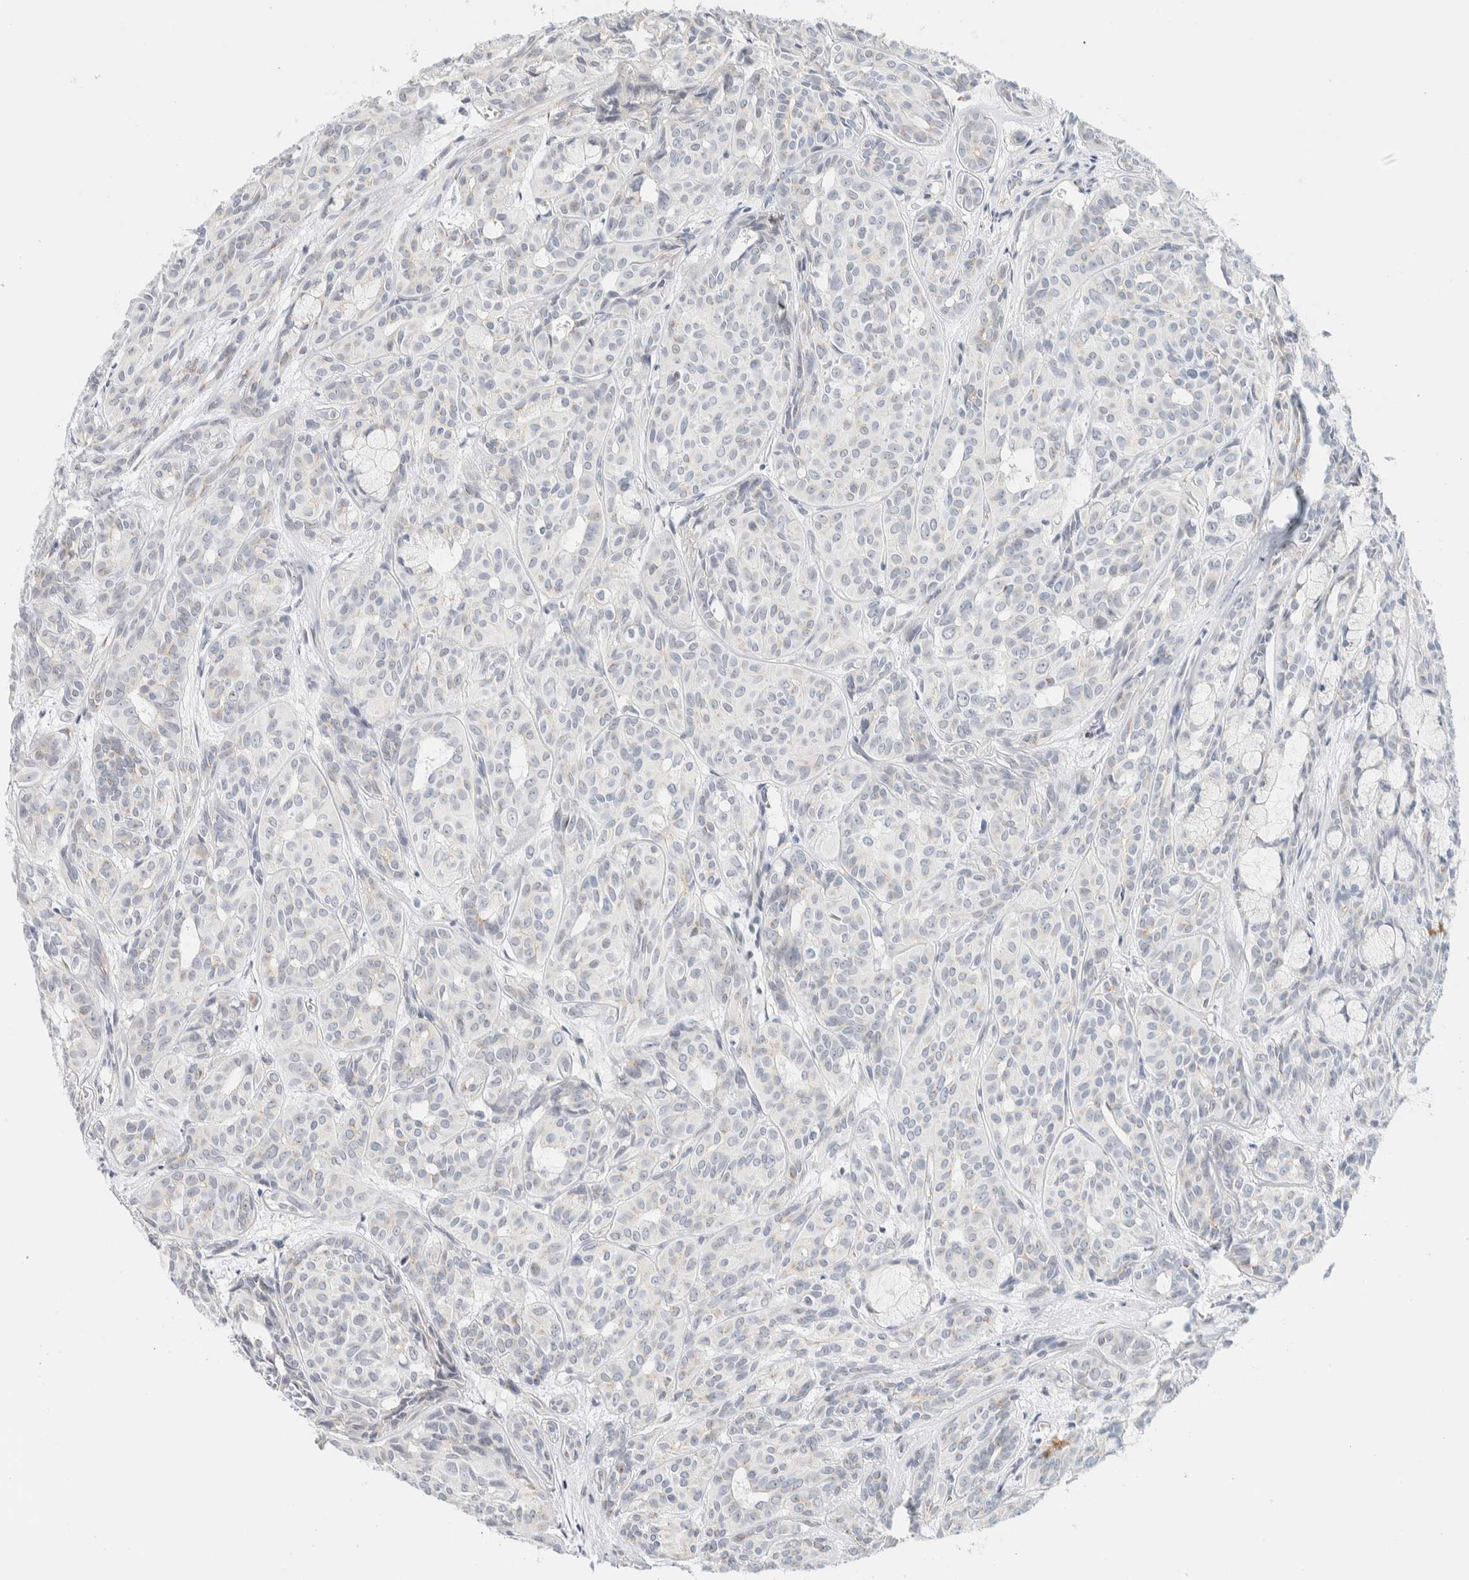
{"staining": {"intensity": "weak", "quantity": "<25%", "location": "cytoplasmic/membranous"}, "tissue": "head and neck cancer", "cell_type": "Tumor cells", "image_type": "cancer", "snomed": [{"axis": "morphology", "description": "Adenocarcinoma, NOS"}, {"axis": "topography", "description": "Salivary gland, NOS"}, {"axis": "topography", "description": "Head-Neck"}], "caption": "A high-resolution photomicrograph shows IHC staining of head and neck cancer, which shows no significant expression in tumor cells. (DAB (3,3'-diaminobenzidine) immunohistochemistry with hematoxylin counter stain).", "gene": "SPNS3", "patient": {"sex": "female", "age": 76}}